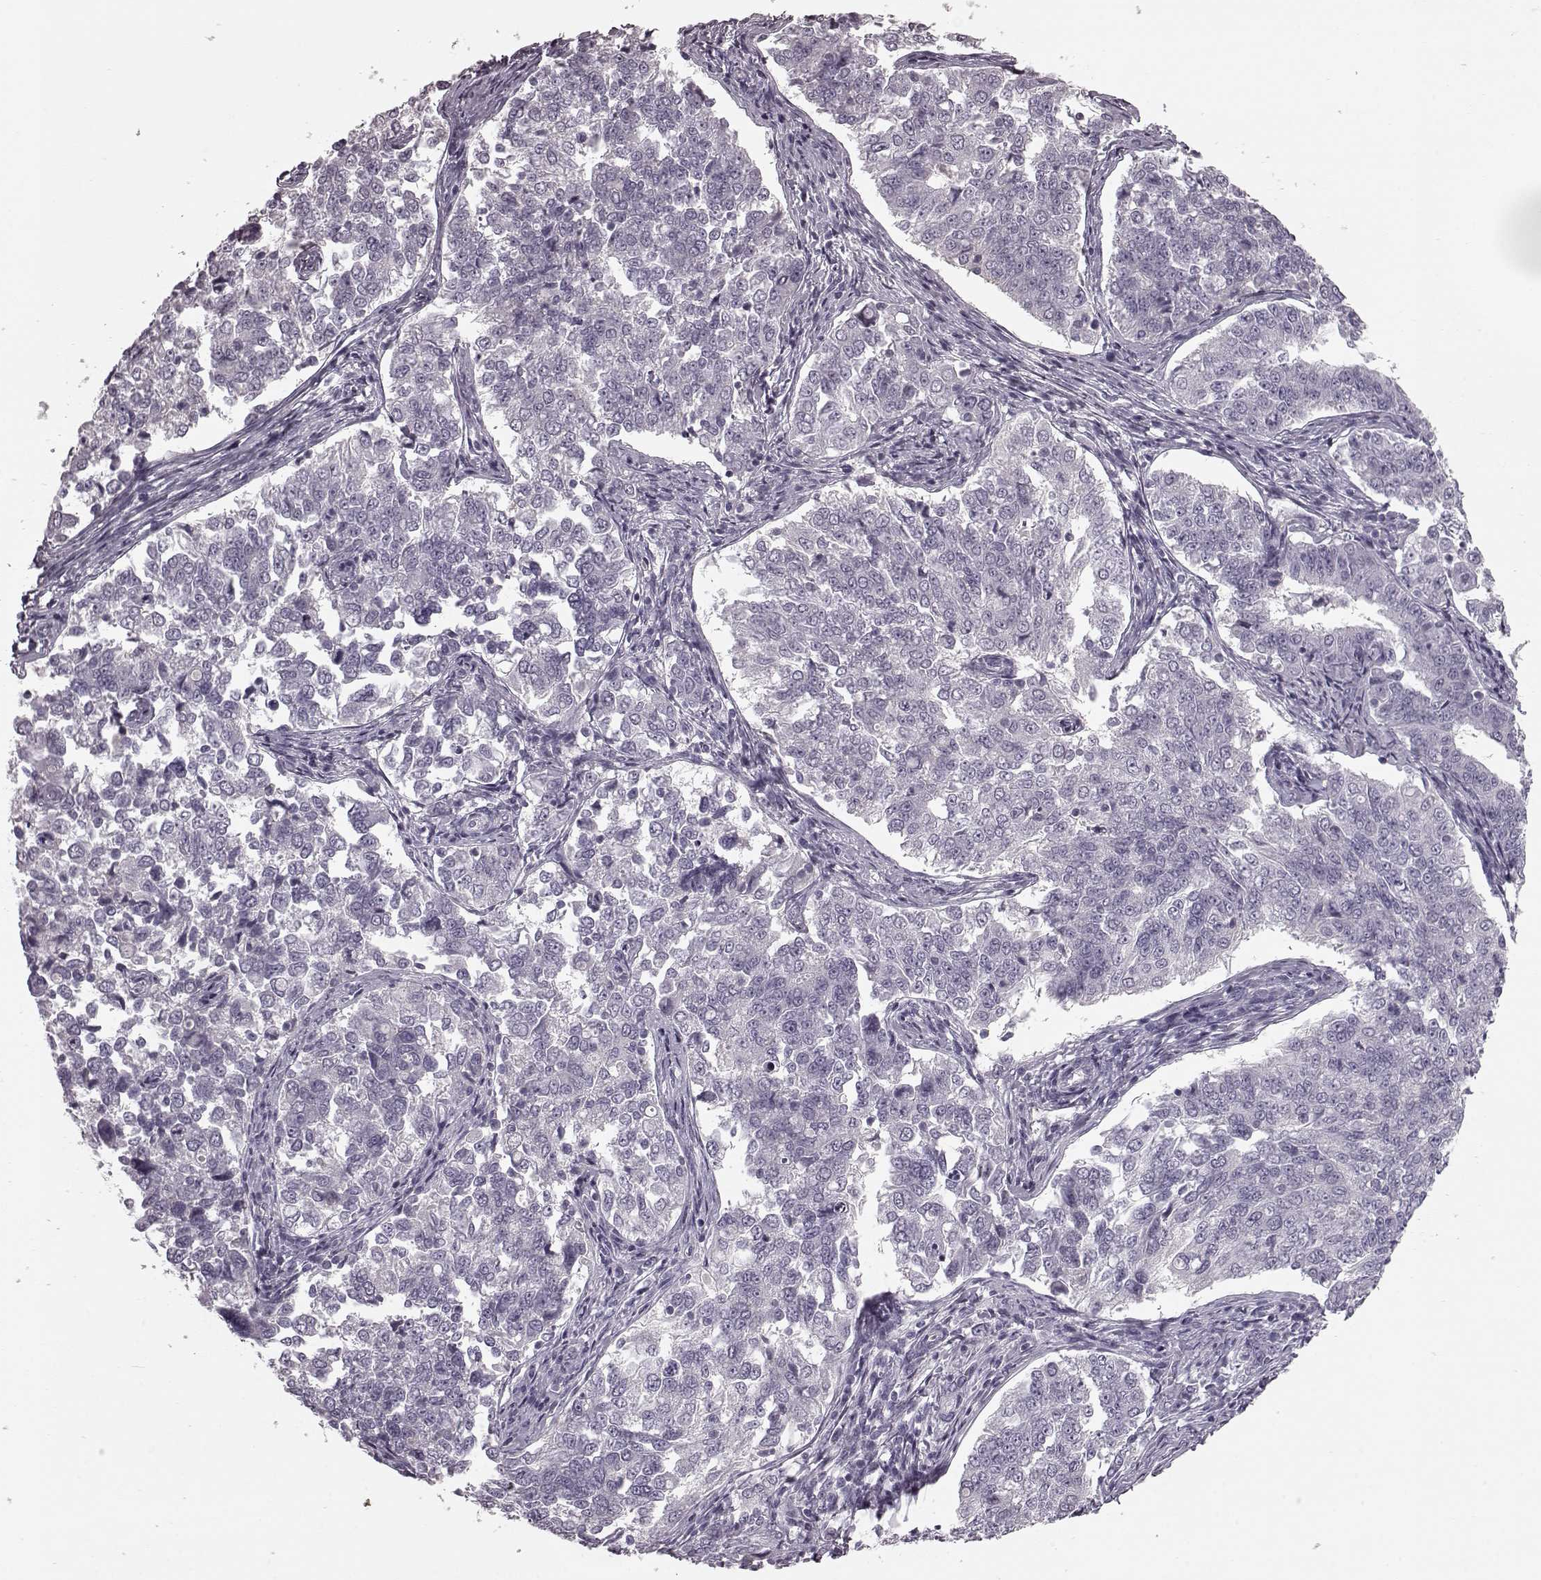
{"staining": {"intensity": "negative", "quantity": "none", "location": "none"}, "tissue": "endometrial cancer", "cell_type": "Tumor cells", "image_type": "cancer", "snomed": [{"axis": "morphology", "description": "Adenocarcinoma, NOS"}, {"axis": "topography", "description": "Endometrium"}], "caption": "A high-resolution image shows immunohistochemistry (IHC) staining of adenocarcinoma (endometrial), which displays no significant positivity in tumor cells.", "gene": "CST7", "patient": {"sex": "female", "age": 43}}